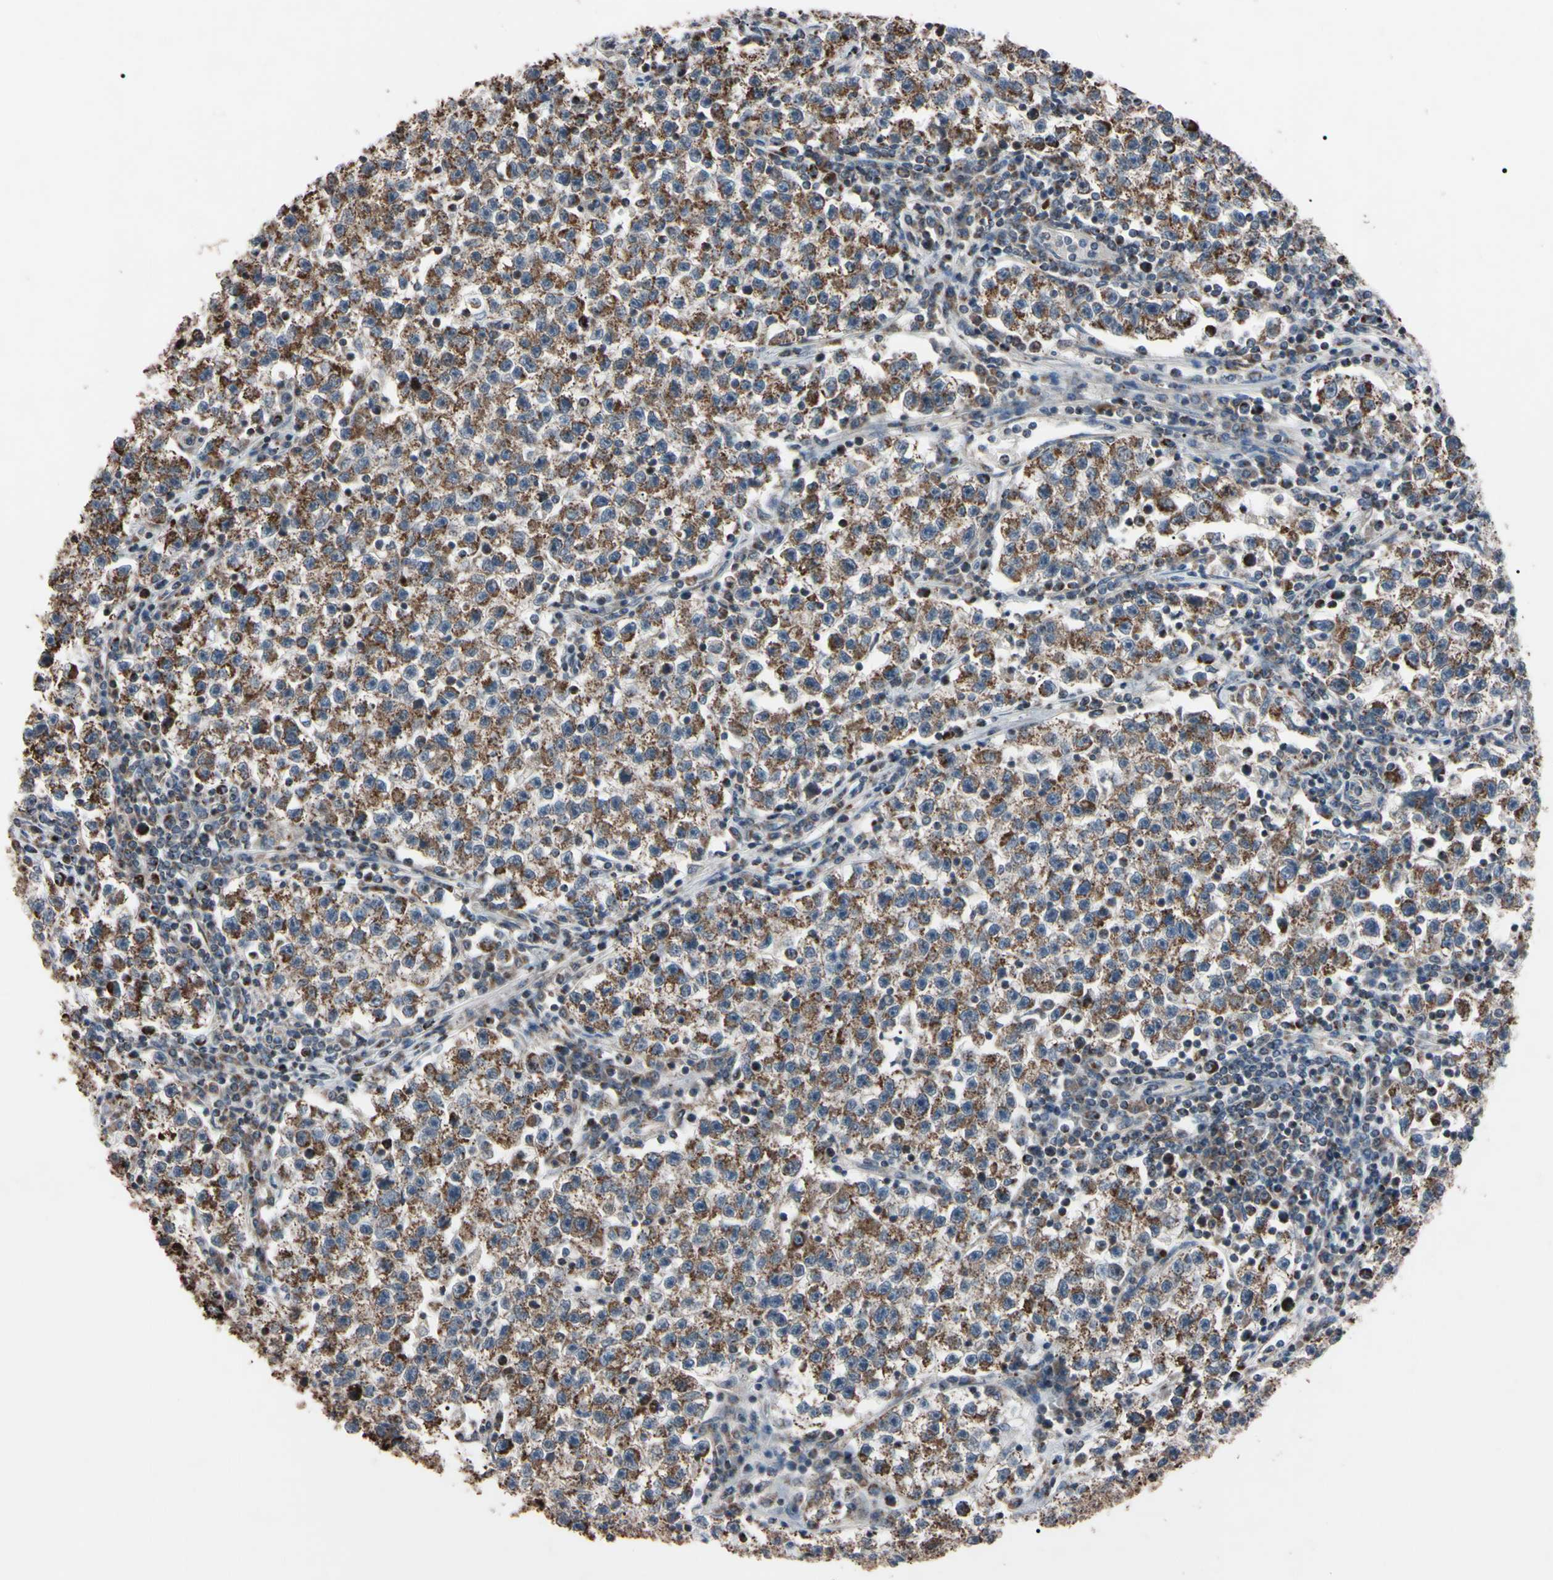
{"staining": {"intensity": "moderate", "quantity": "25%-75%", "location": "cytoplasmic/membranous"}, "tissue": "testis cancer", "cell_type": "Tumor cells", "image_type": "cancer", "snomed": [{"axis": "morphology", "description": "Seminoma, NOS"}, {"axis": "topography", "description": "Testis"}], "caption": "Protein expression analysis of testis cancer (seminoma) displays moderate cytoplasmic/membranous staining in approximately 25%-75% of tumor cells. (DAB (3,3'-diaminobenzidine) IHC with brightfield microscopy, high magnification).", "gene": "TNFRSF1A", "patient": {"sex": "male", "age": 22}}